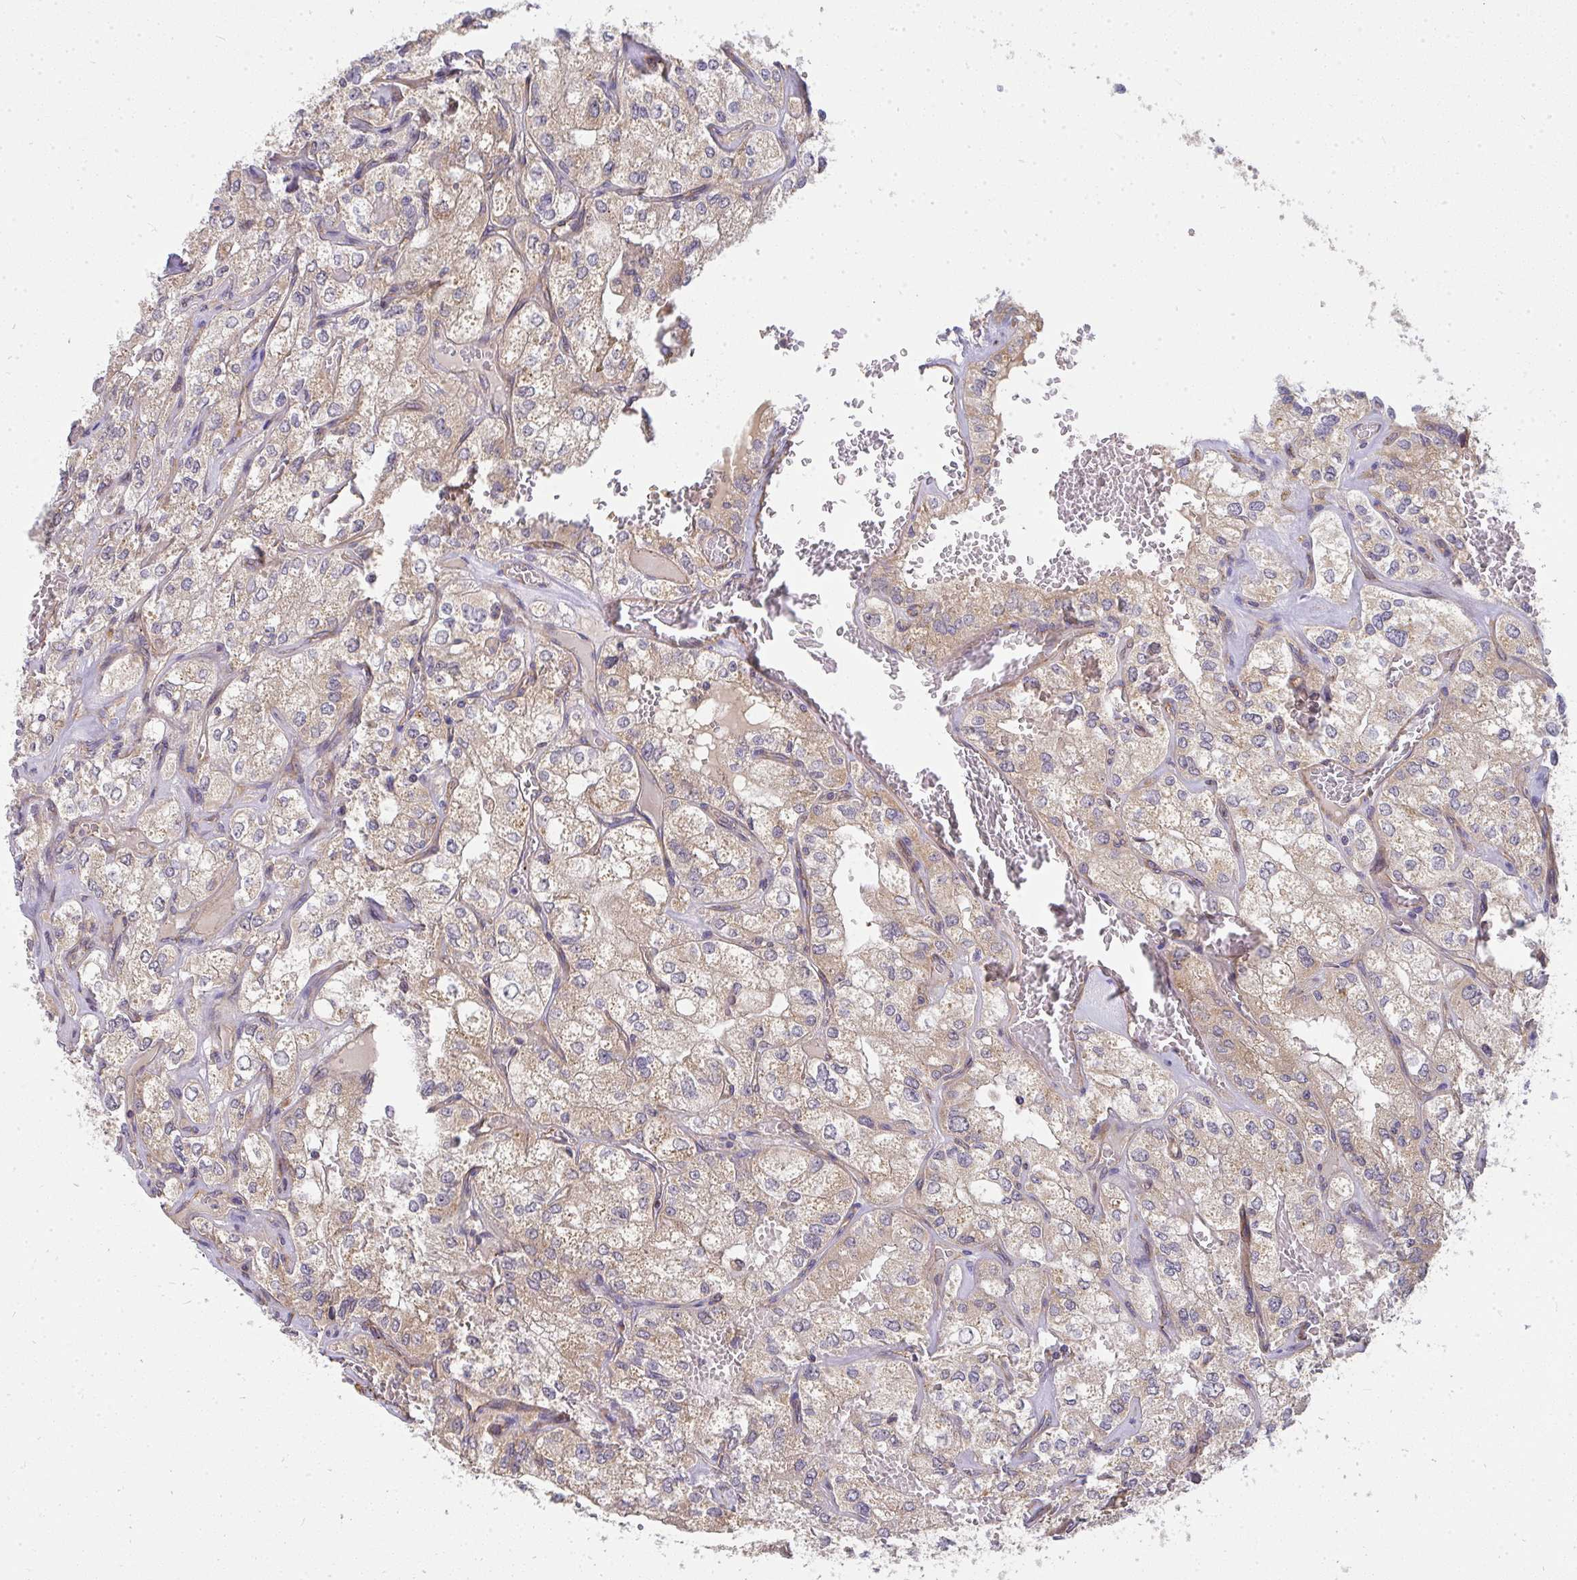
{"staining": {"intensity": "weak", "quantity": ">75%", "location": "cytoplasmic/membranous"}, "tissue": "renal cancer", "cell_type": "Tumor cells", "image_type": "cancer", "snomed": [{"axis": "morphology", "description": "Adenocarcinoma, NOS"}, {"axis": "topography", "description": "Kidney"}], "caption": "An immunohistochemistry histopathology image of tumor tissue is shown. Protein staining in brown shows weak cytoplasmic/membranous positivity in adenocarcinoma (renal) within tumor cells.", "gene": "B4GALT6", "patient": {"sex": "female", "age": 70}}